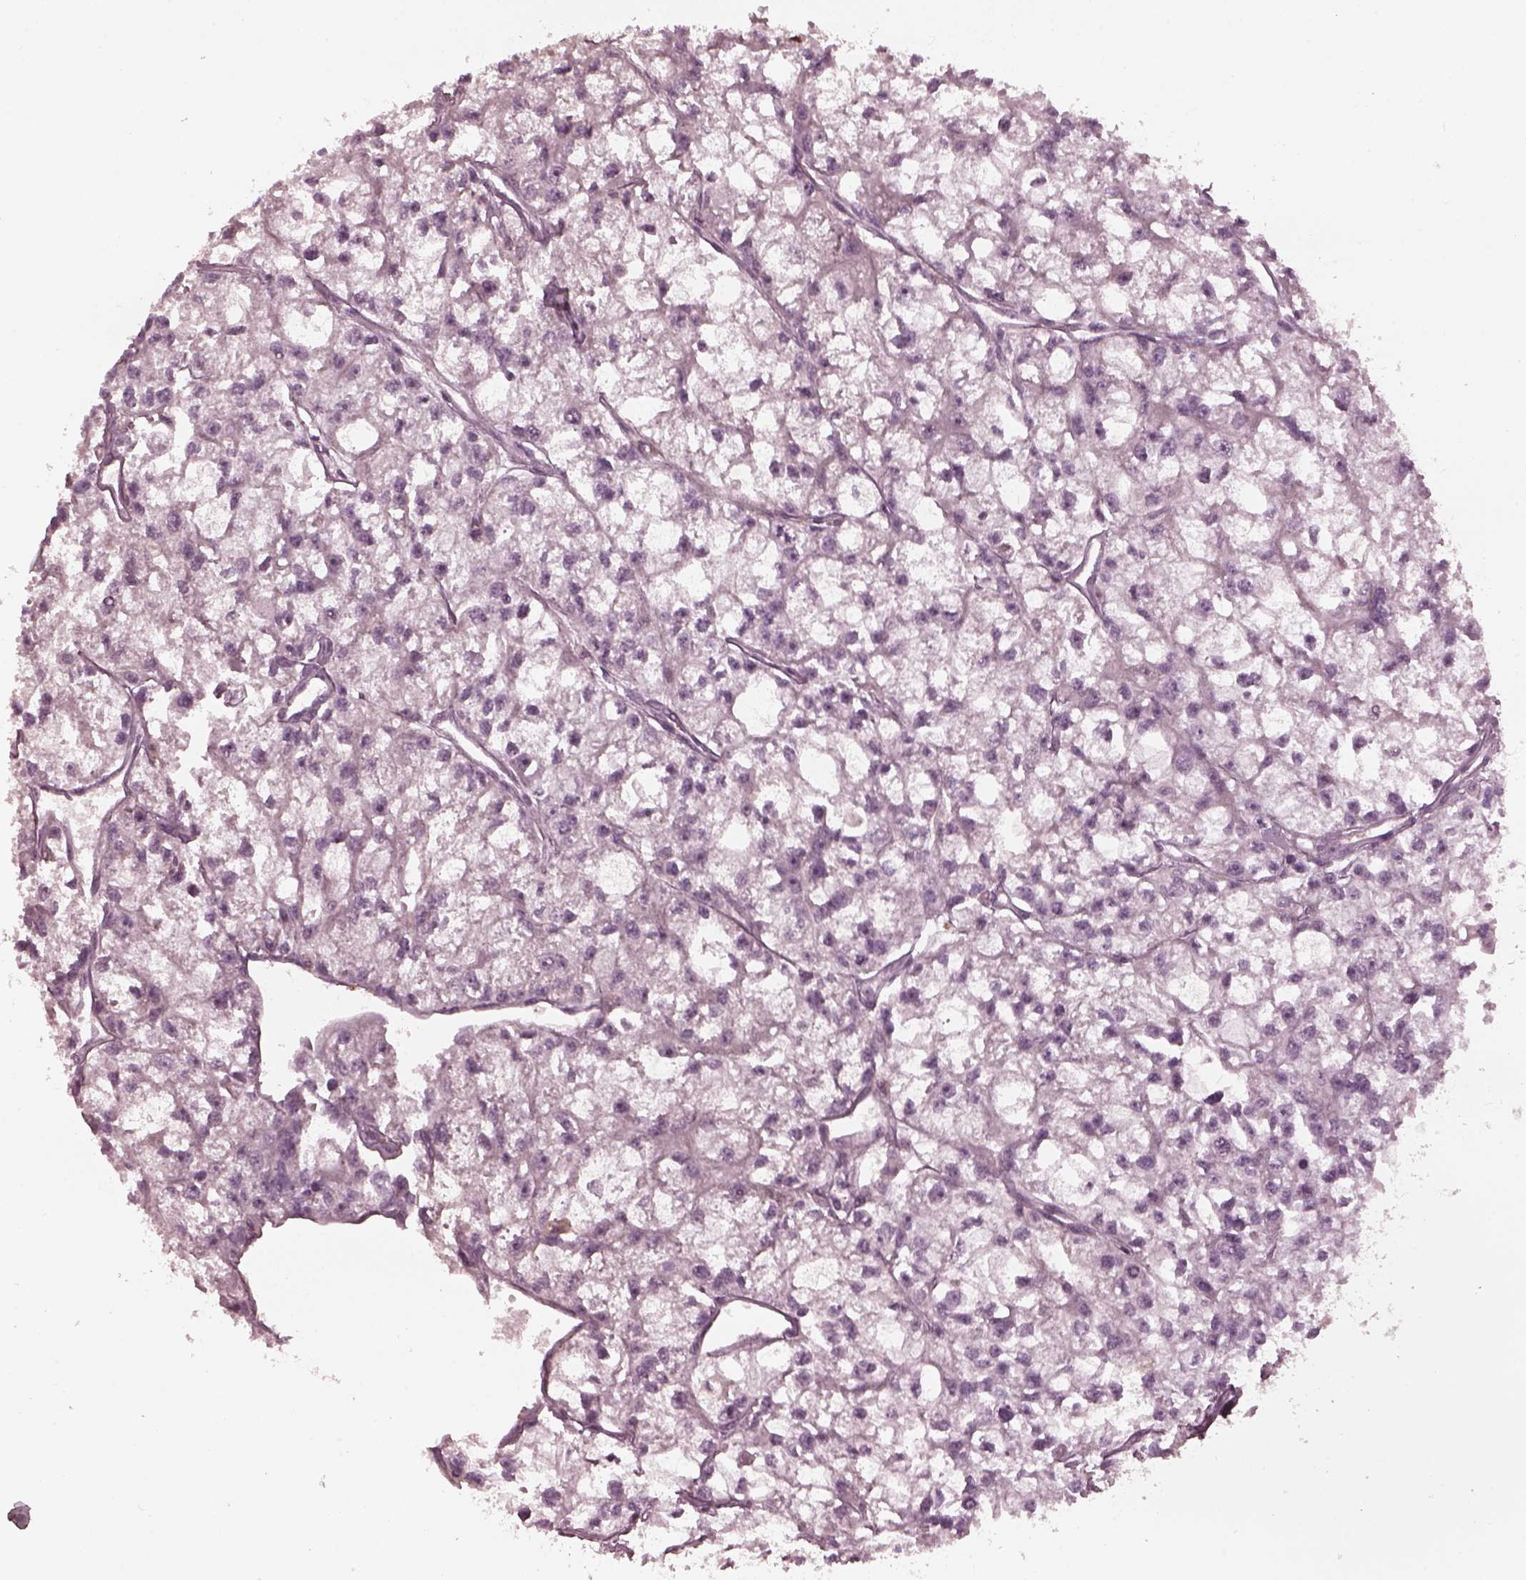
{"staining": {"intensity": "negative", "quantity": "none", "location": "none"}, "tissue": "renal cancer", "cell_type": "Tumor cells", "image_type": "cancer", "snomed": [{"axis": "morphology", "description": "Adenocarcinoma, NOS"}, {"axis": "topography", "description": "Kidney"}], "caption": "A micrograph of renal adenocarcinoma stained for a protein exhibits no brown staining in tumor cells.", "gene": "PSTPIP2", "patient": {"sex": "male", "age": 56}}